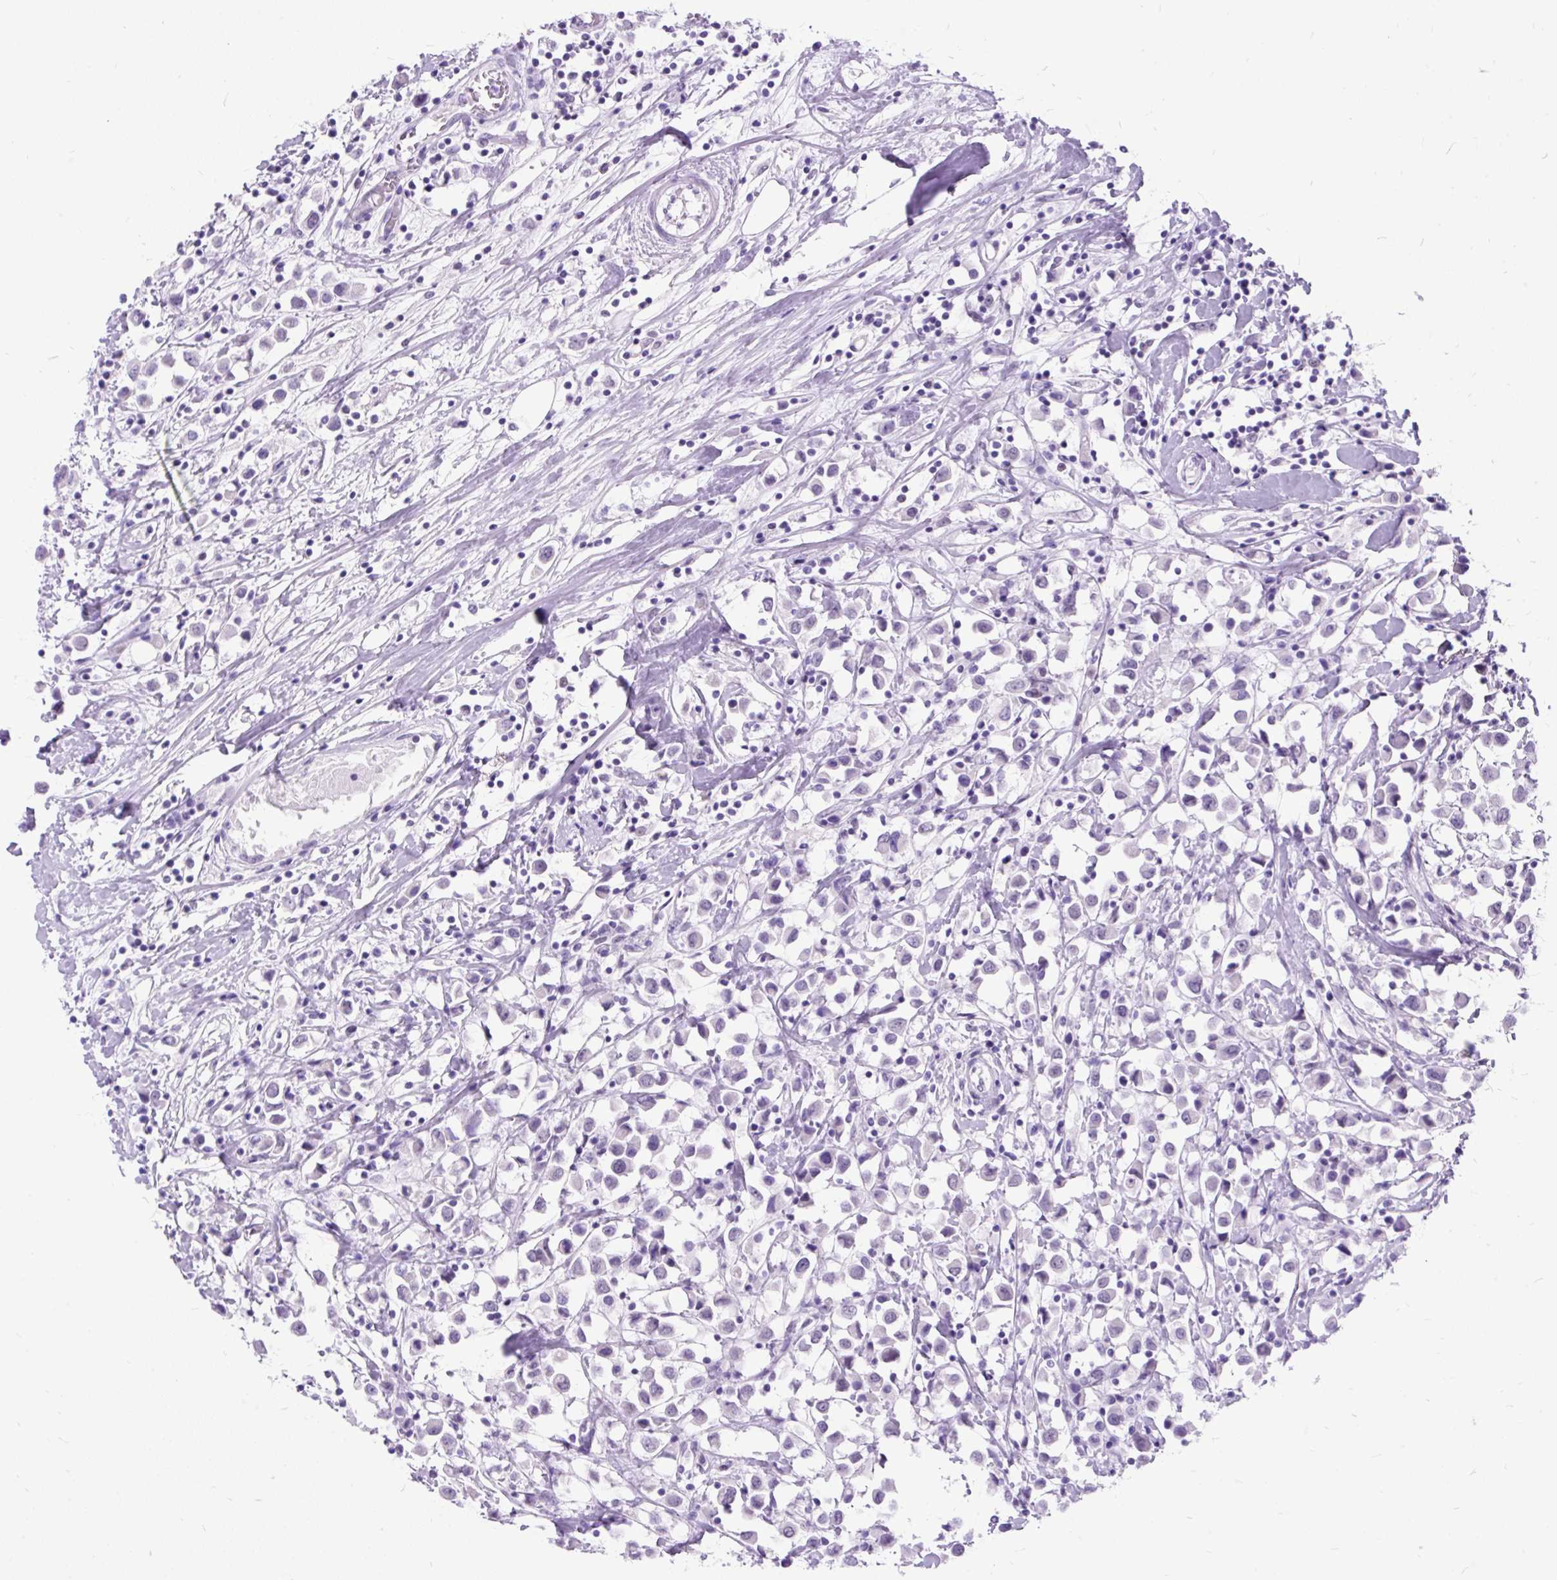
{"staining": {"intensity": "negative", "quantity": "none", "location": "none"}, "tissue": "breast cancer", "cell_type": "Tumor cells", "image_type": "cancer", "snomed": [{"axis": "morphology", "description": "Duct carcinoma"}, {"axis": "topography", "description": "Breast"}], "caption": "The image exhibits no significant positivity in tumor cells of intraductal carcinoma (breast).", "gene": "SCGB1A1", "patient": {"sex": "female", "age": 61}}